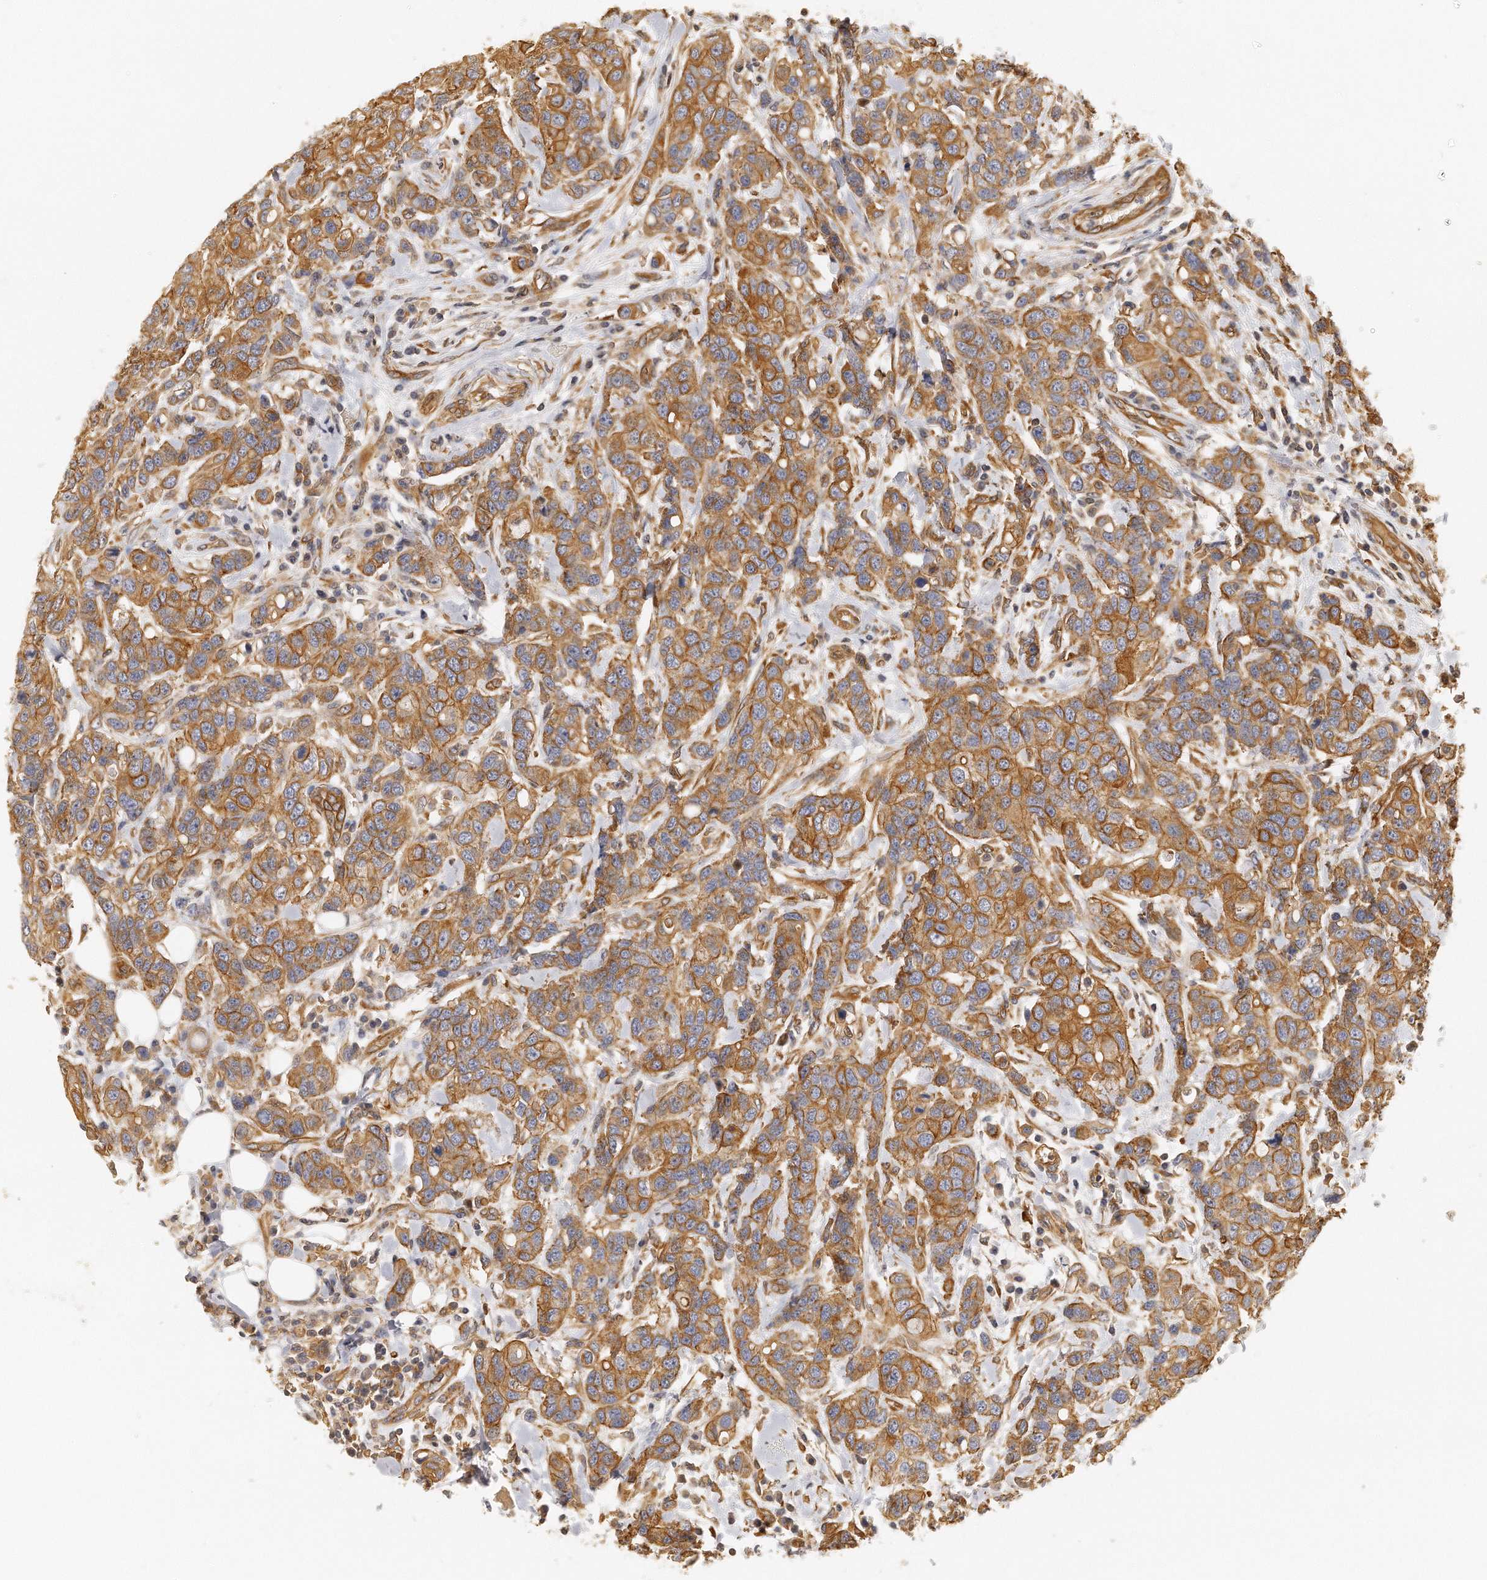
{"staining": {"intensity": "moderate", "quantity": ">75%", "location": "cytoplasmic/membranous"}, "tissue": "breast cancer", "cell_type": "Tumor cells", "image_type": "cancer", "snomed": [{"axis": "morphology", "description": "Duct carcinoma"}, {"axis": "topography", "description": "Breast"}], "caption": "Immunohistochemical staining of breast cancer (invasive ductal carcinoma) displays medium levels of moderate cytoplasmic/membranous expression in about >75% of tumor cells.", "gene": "CHST7", "patient": {"sex": "female", "age": 27}}